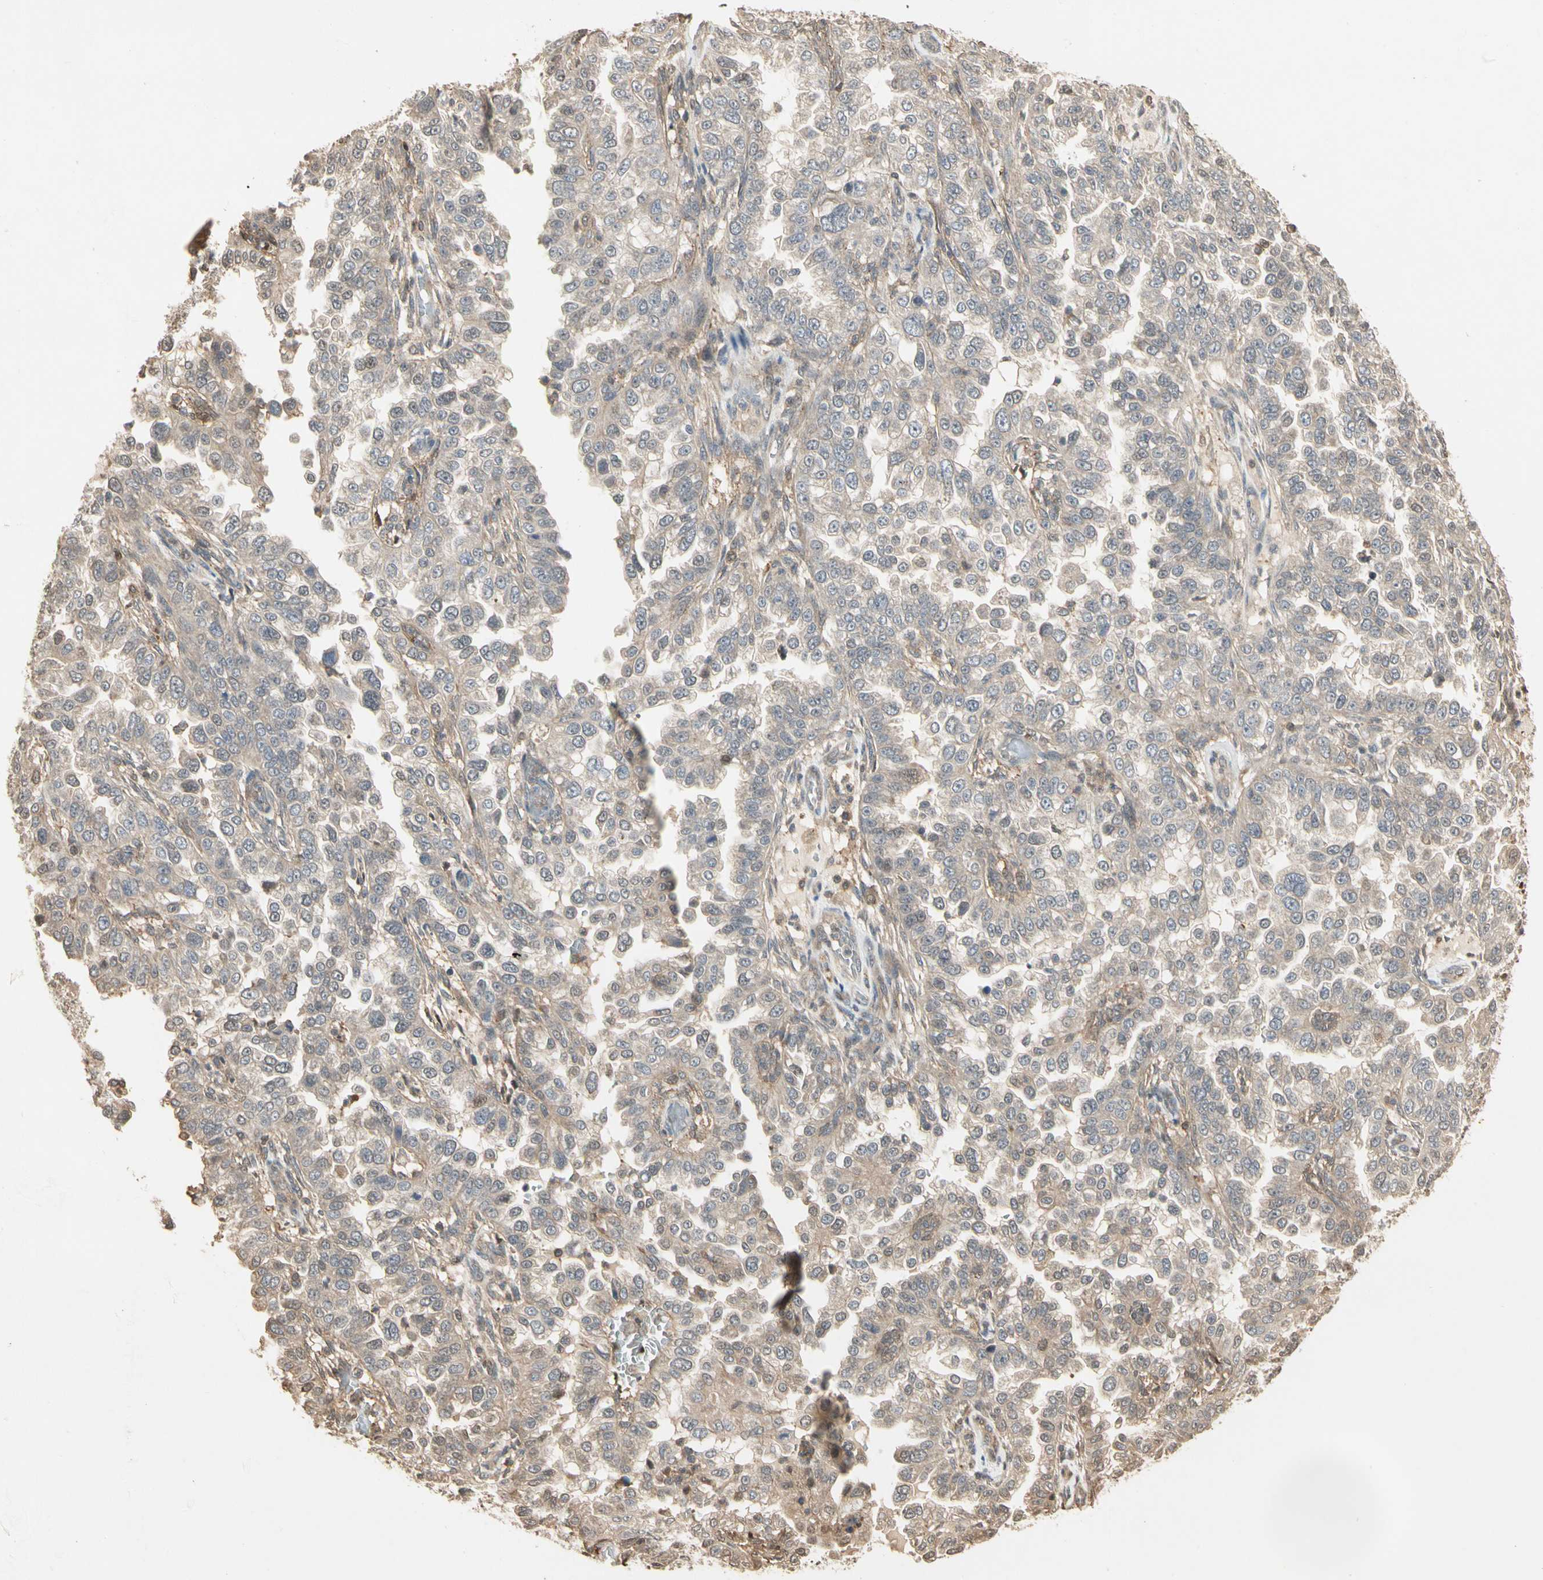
{"staining": {"intensity": "weak", "quantity": ">75%", "location": "cytoplasmic/membranous"}, "tissue": "endometrial cancer", "cell_type": "Tumor cells", "image_type": "cancer", "snomed": [{"axis": "morphology", "description": "Adenocarcinoma, NOS"}, {"axis": "topography", "description": "Endometrium"}], "caption": "A brown stain highlights weak cytoplasmic/membranous staining of a protein in human endometrial cancer (adenocarcinoma) tumor cells. The protein is shown in brown color, while the nuclei are stained blue.", "gene": "DRG2", "patient": {"sex": "female", "age": 85}}